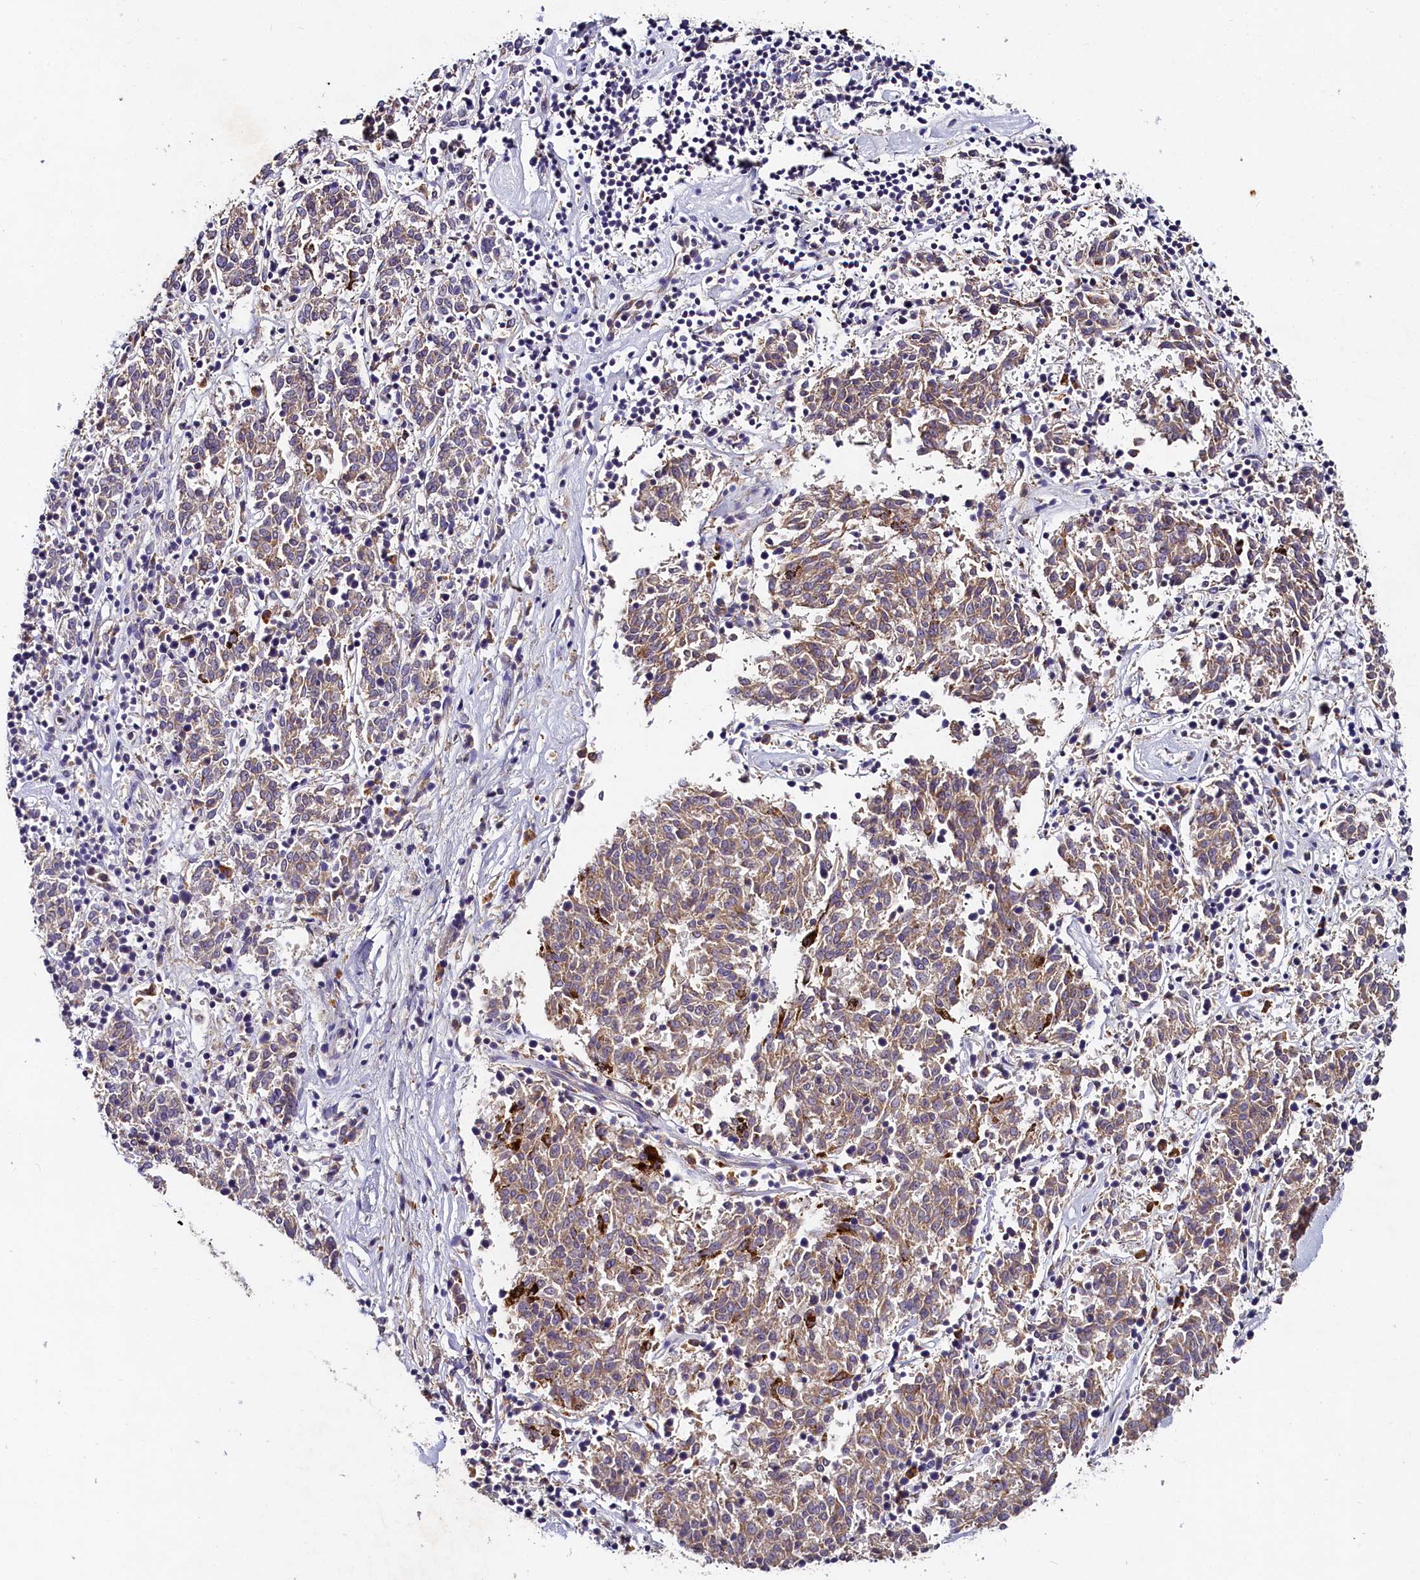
{"staining": {"intensity": "moderate", "quantity": "25%-75%", "location": "cytoplasmic/membranous"}, "tissue": "melanoma", "cell_type": "Tumor cells", "image_type": "cancer", "snomed": [{"axis": "morphology", "description": "Malignant melanoma, NOS"}, {"axis": "topography", "description": "Skin"}], "caption": "Moderate cytoplasmic/membranous staining for a protein is present in about 25%-75% of tumor cells of melanoma using IHC.", "gene": "ST7L", "patient": {"sex": "female", "age": 72}}